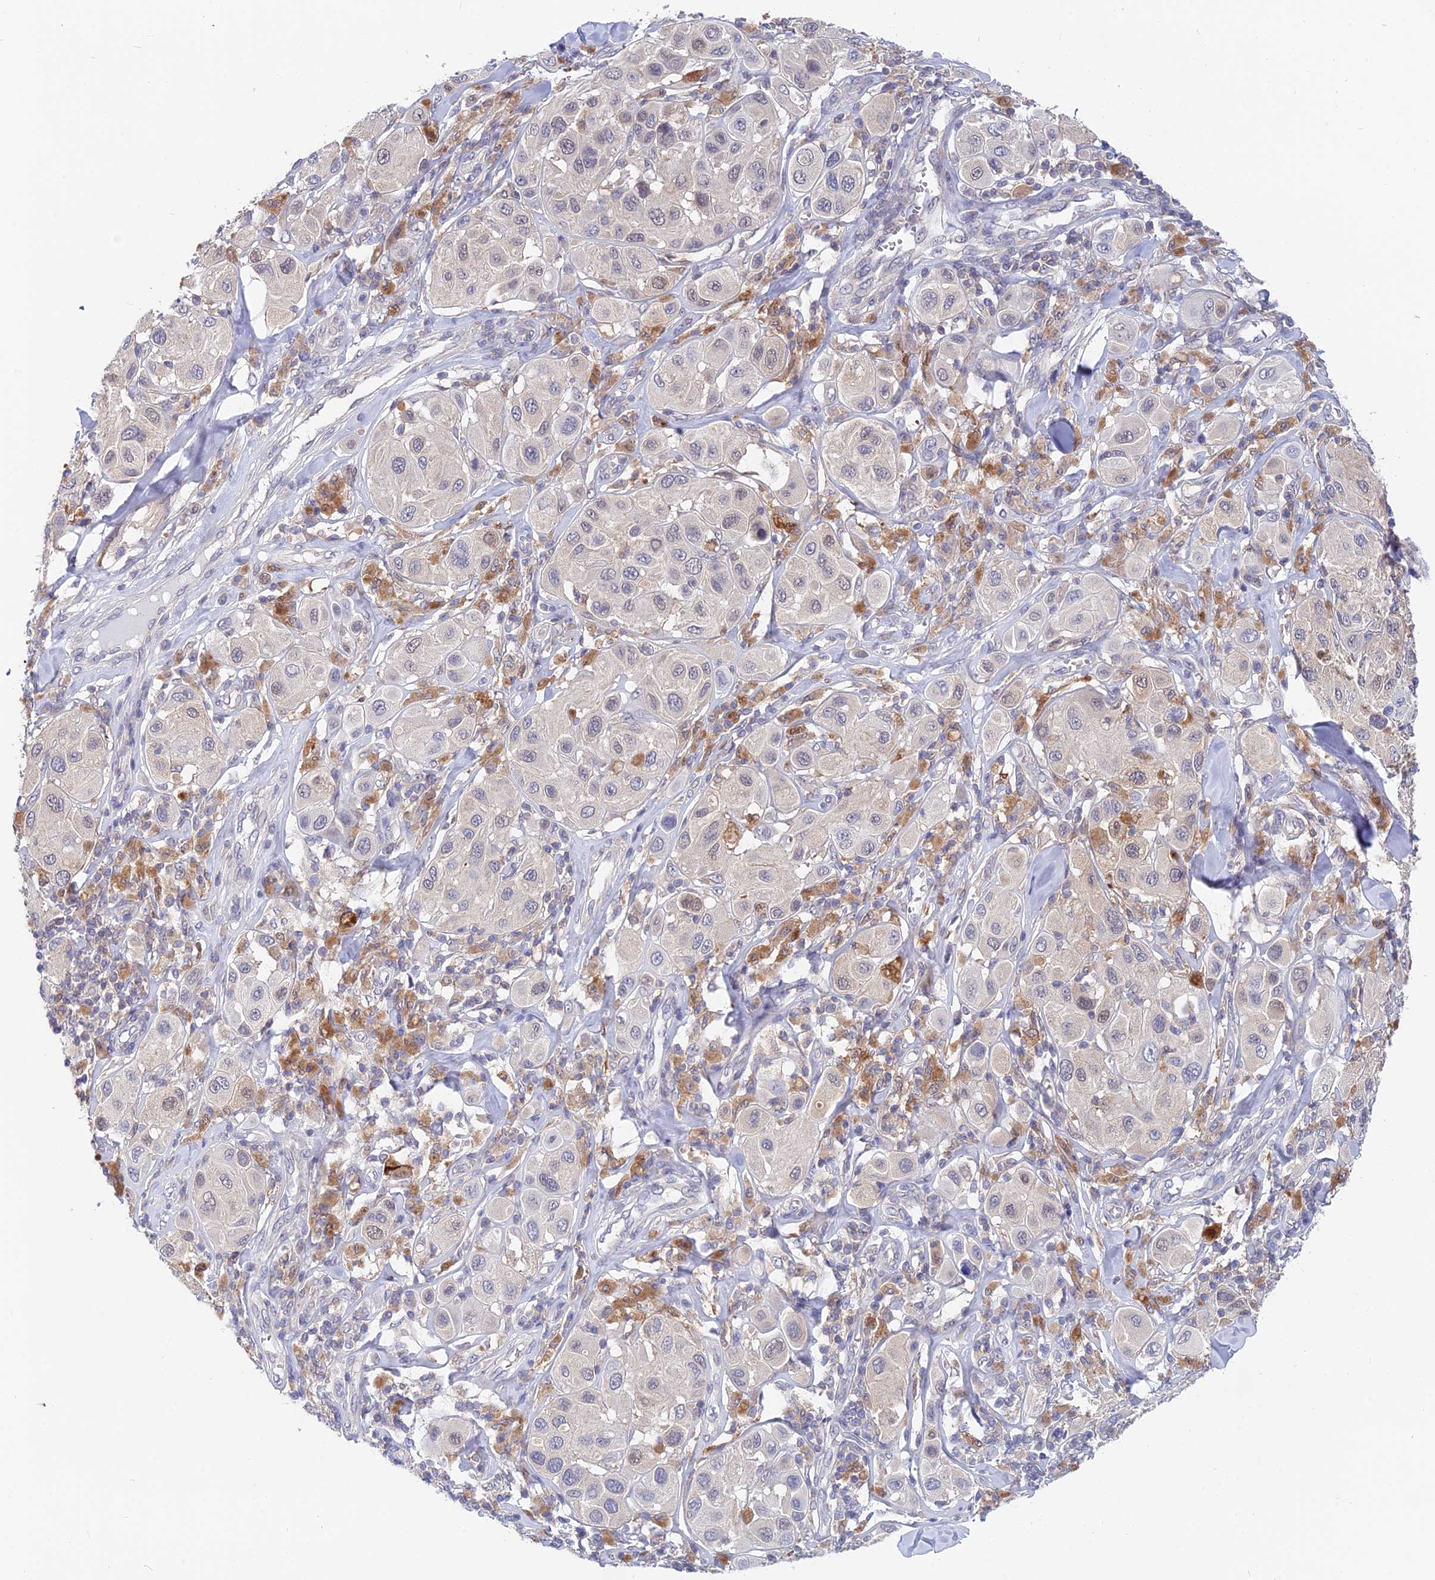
{"staining": {"intensity": "negative", "quantity": "none", "location": "none"}, "tissue": "melanoma", "cell_type": "Tumor cells", "image_type": "cancer", "snomed": [{"axis": "morphology", "description": "Malignant melanoma, Metastatic site"}, {"axis": "topography", "description": "Skin"}], "caption": "Tumor cells are negative for brown protein staining in malignant melanoma (metastatic site).", "gene": "B3GALT4", "patient": {"sex": "male", "age": 41}}